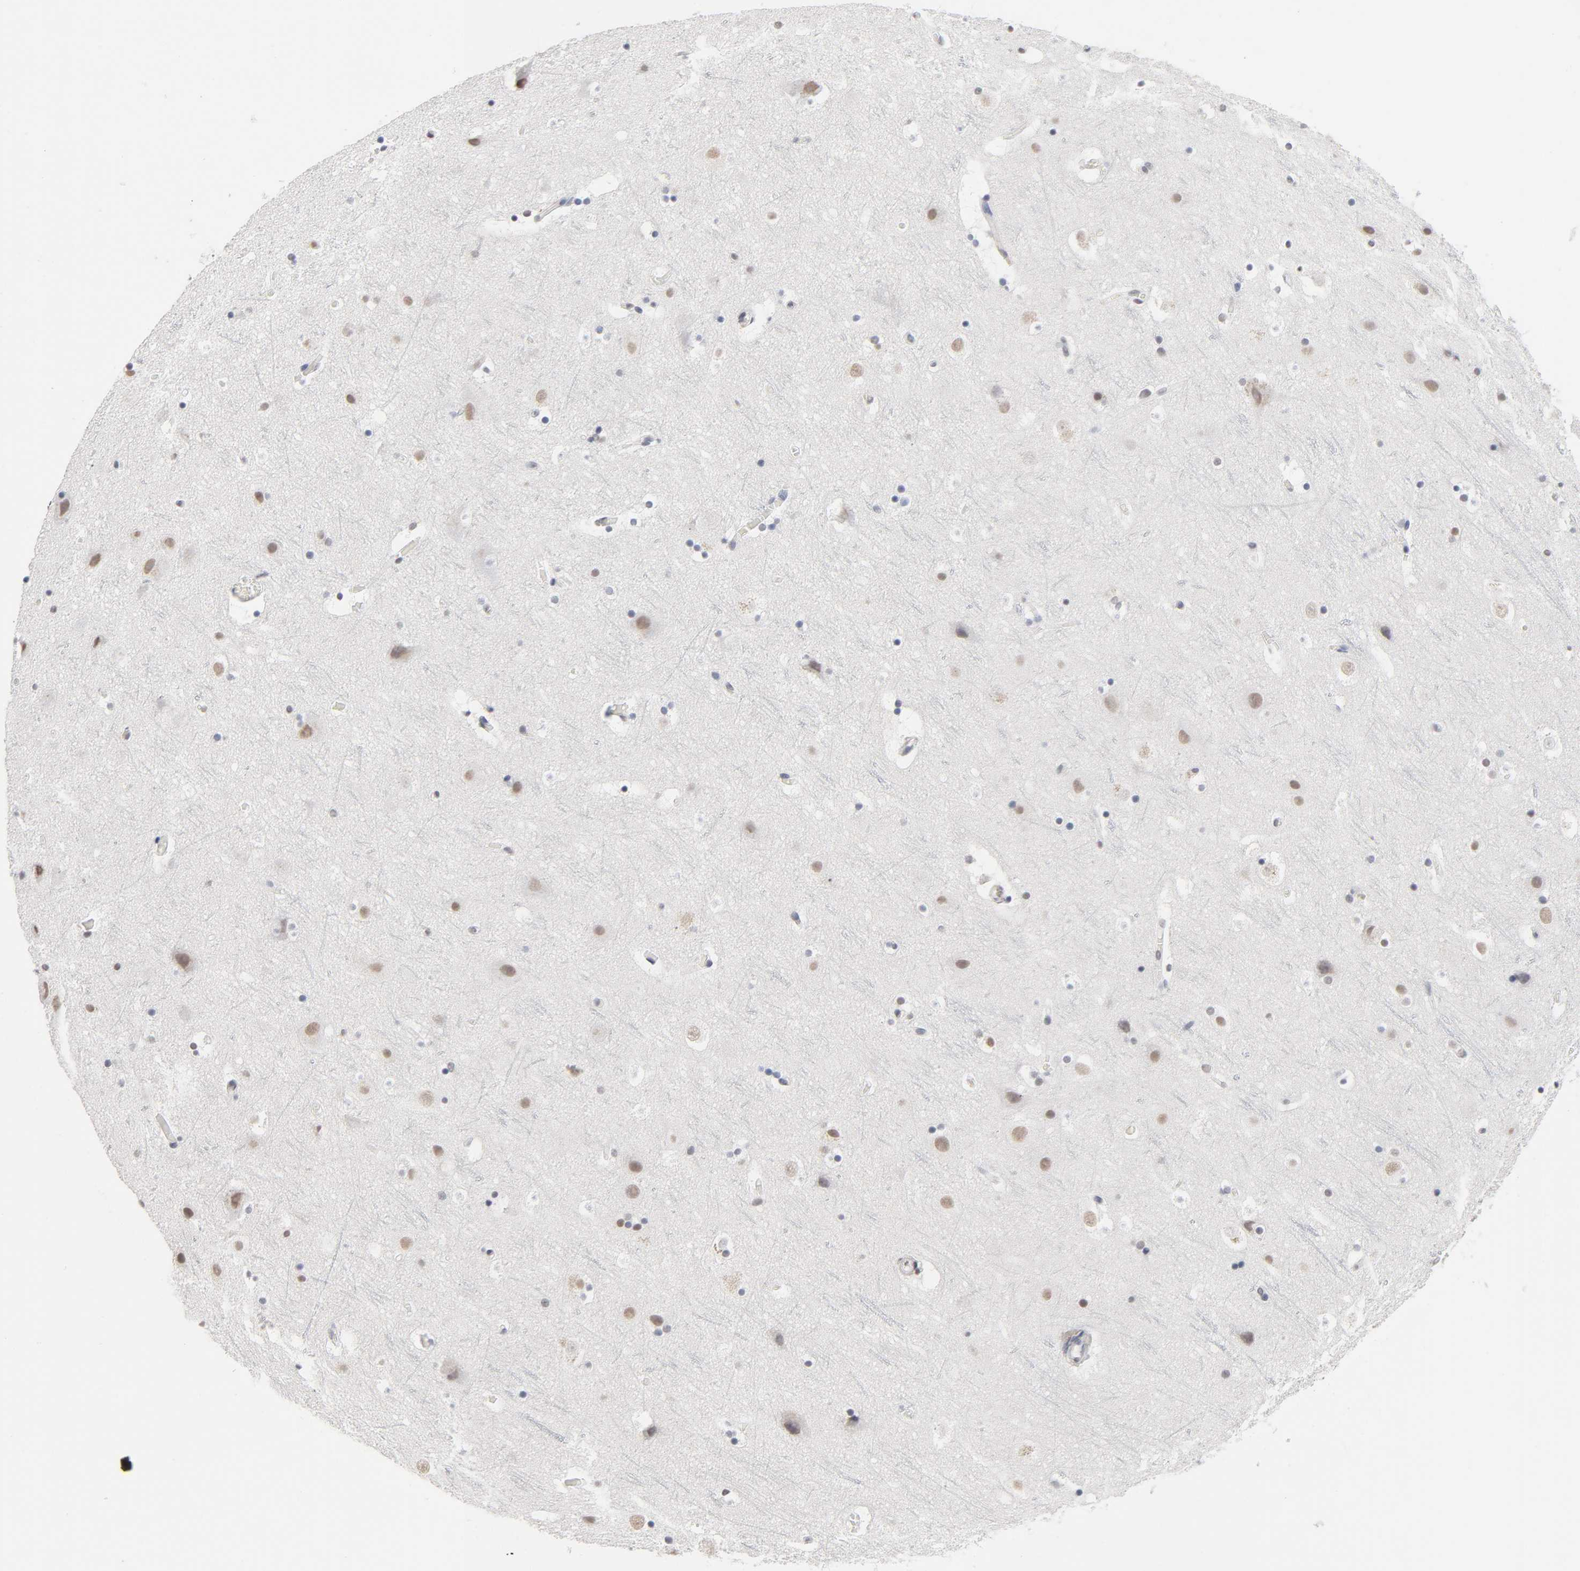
{"staining": {"intensity": "negative", "quantity": "none", "location": "none"}, "tissue": "cerebral cortex", "cell_type": "Endothelial cells", "image_type": "normal", "snomed": [{"axis": "morphology", "description": "Normal tissue, NOS"}, {"axis": "topography", "description": "Cerebral cortex"}], "caption": "Immunohistochemical staining of normal human cerebral cortex shows no significant expression in endothelial cells. (Stains: DAB (3,3'-diaminobenzidine) immunohistochemistry with hematoxylin counter stain, Microscopy: brightfield microscopy at high magnification).", "gene": "CRABP2", "patient": {"sex": "male", "age": 45}}